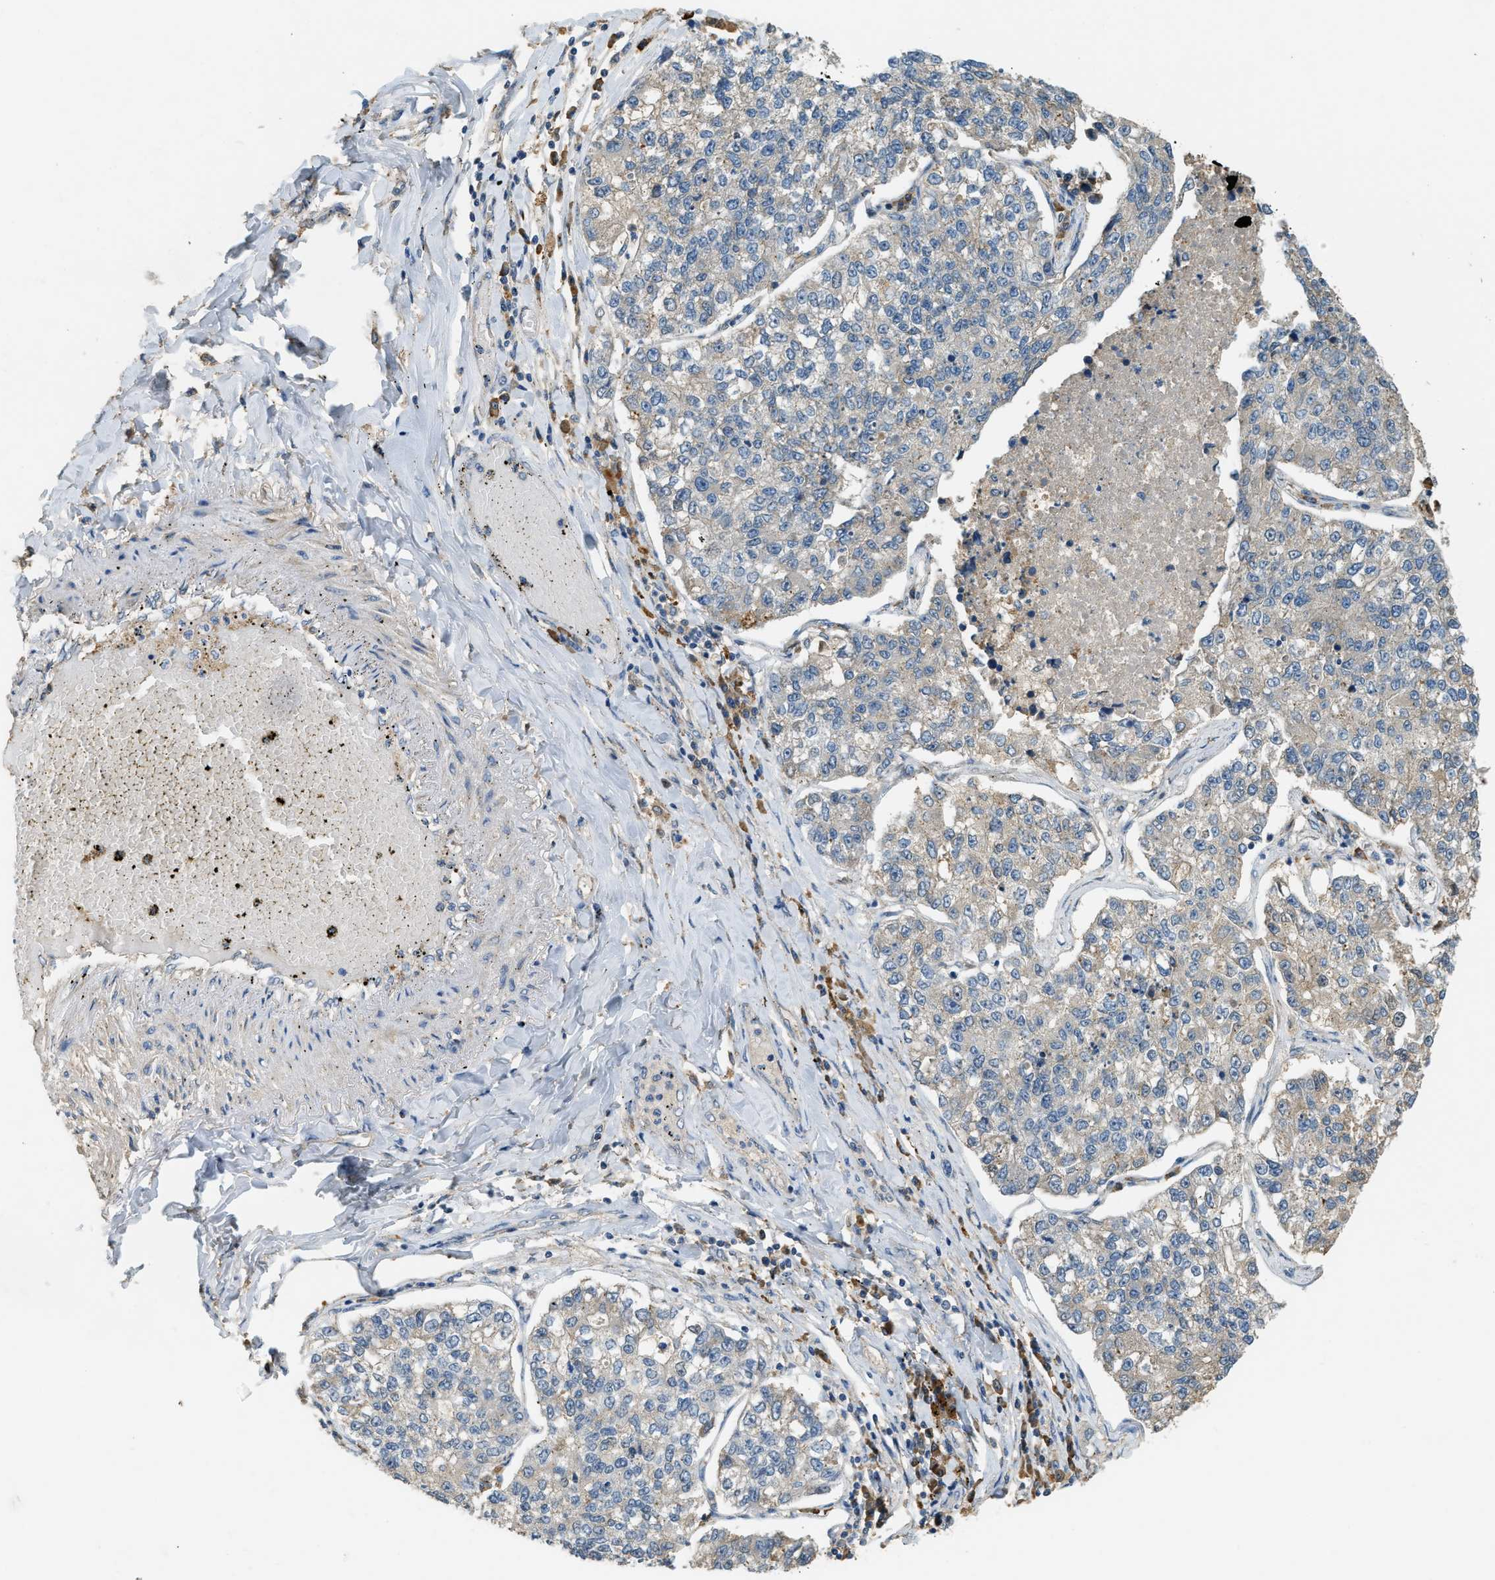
{"staining": {"intensity": "negative", "quantity": "none", "location": "none"}, "tissue": "lung cancer", "cell_type": "Tumor cells", "image_type": "cancer", "snomed": [{"axis": "morphology", "description": "Adenocarcinoma, NOS"}, {"axis": "topography", "description": "Lung"}], "caption": "DAB (3,3'-diaminobenzidine) immunohistochemical staining of lung cancer shows no significant staining in tumor cells.", "gene": "CFLAR", "patient": {"sex": "male", "age": 49}}